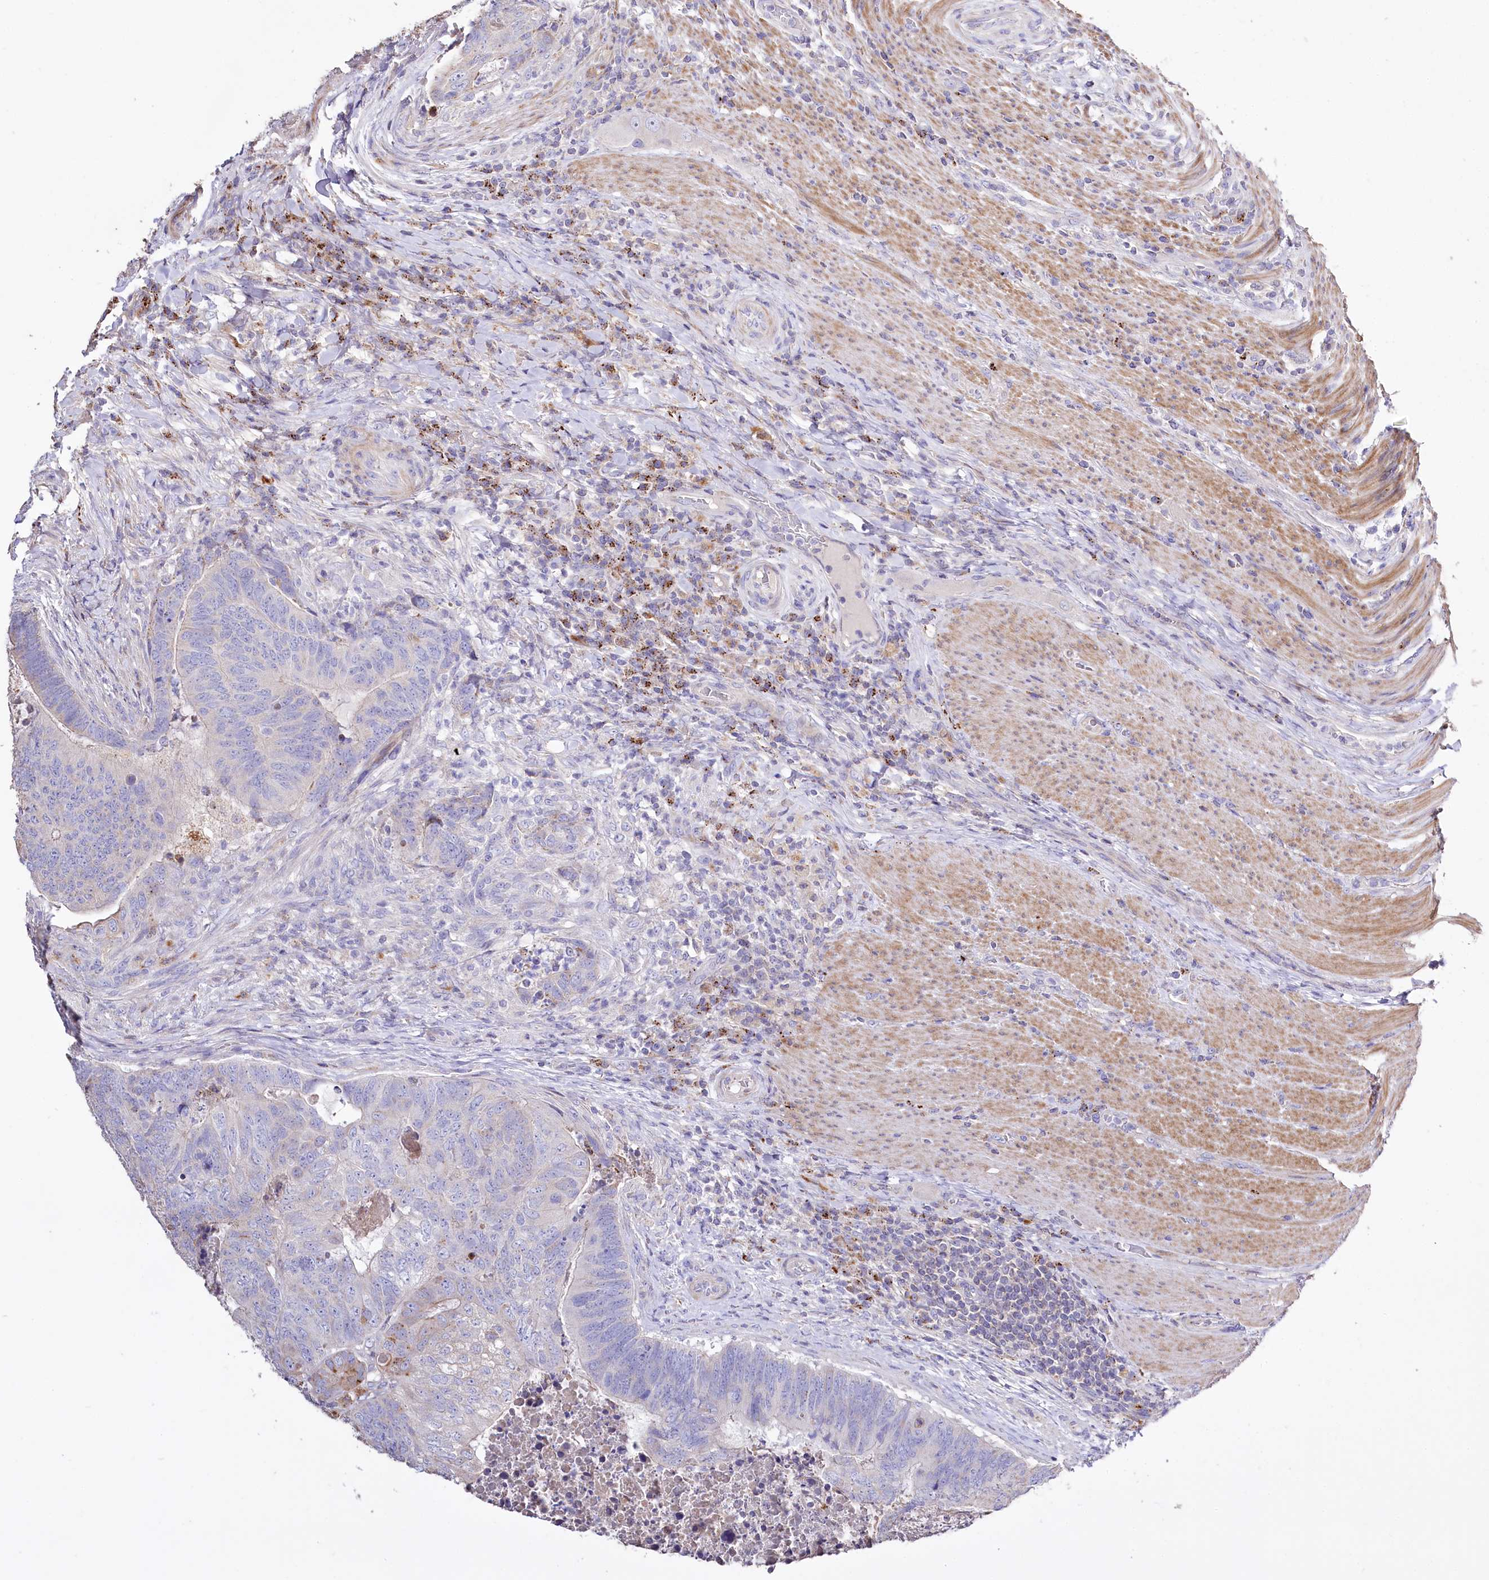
{"staining": {"intensity": "negative", "quantity": "none", "location": "none"}, "tissue": "colorectal cancer", "cell_type": "Tumor cells", "image_type": "cancer", "snomed": [{"axis": "morphology", "description": "Adenocarcinoma, NOS"}, {"axis": "topography", "description": "Colon"}], "caption": "A high-resolution histopathology image shows IHC staining of colorectal cancer, which demonstrates no significant expression in tumor cells. (Stains: DAB immunohistochemistry with hematoxylin counter stain, Microscopy: brightfield microscopy at high magnification).", "gene": "PTER", "patient": {"sex": "female", "age": 67}}